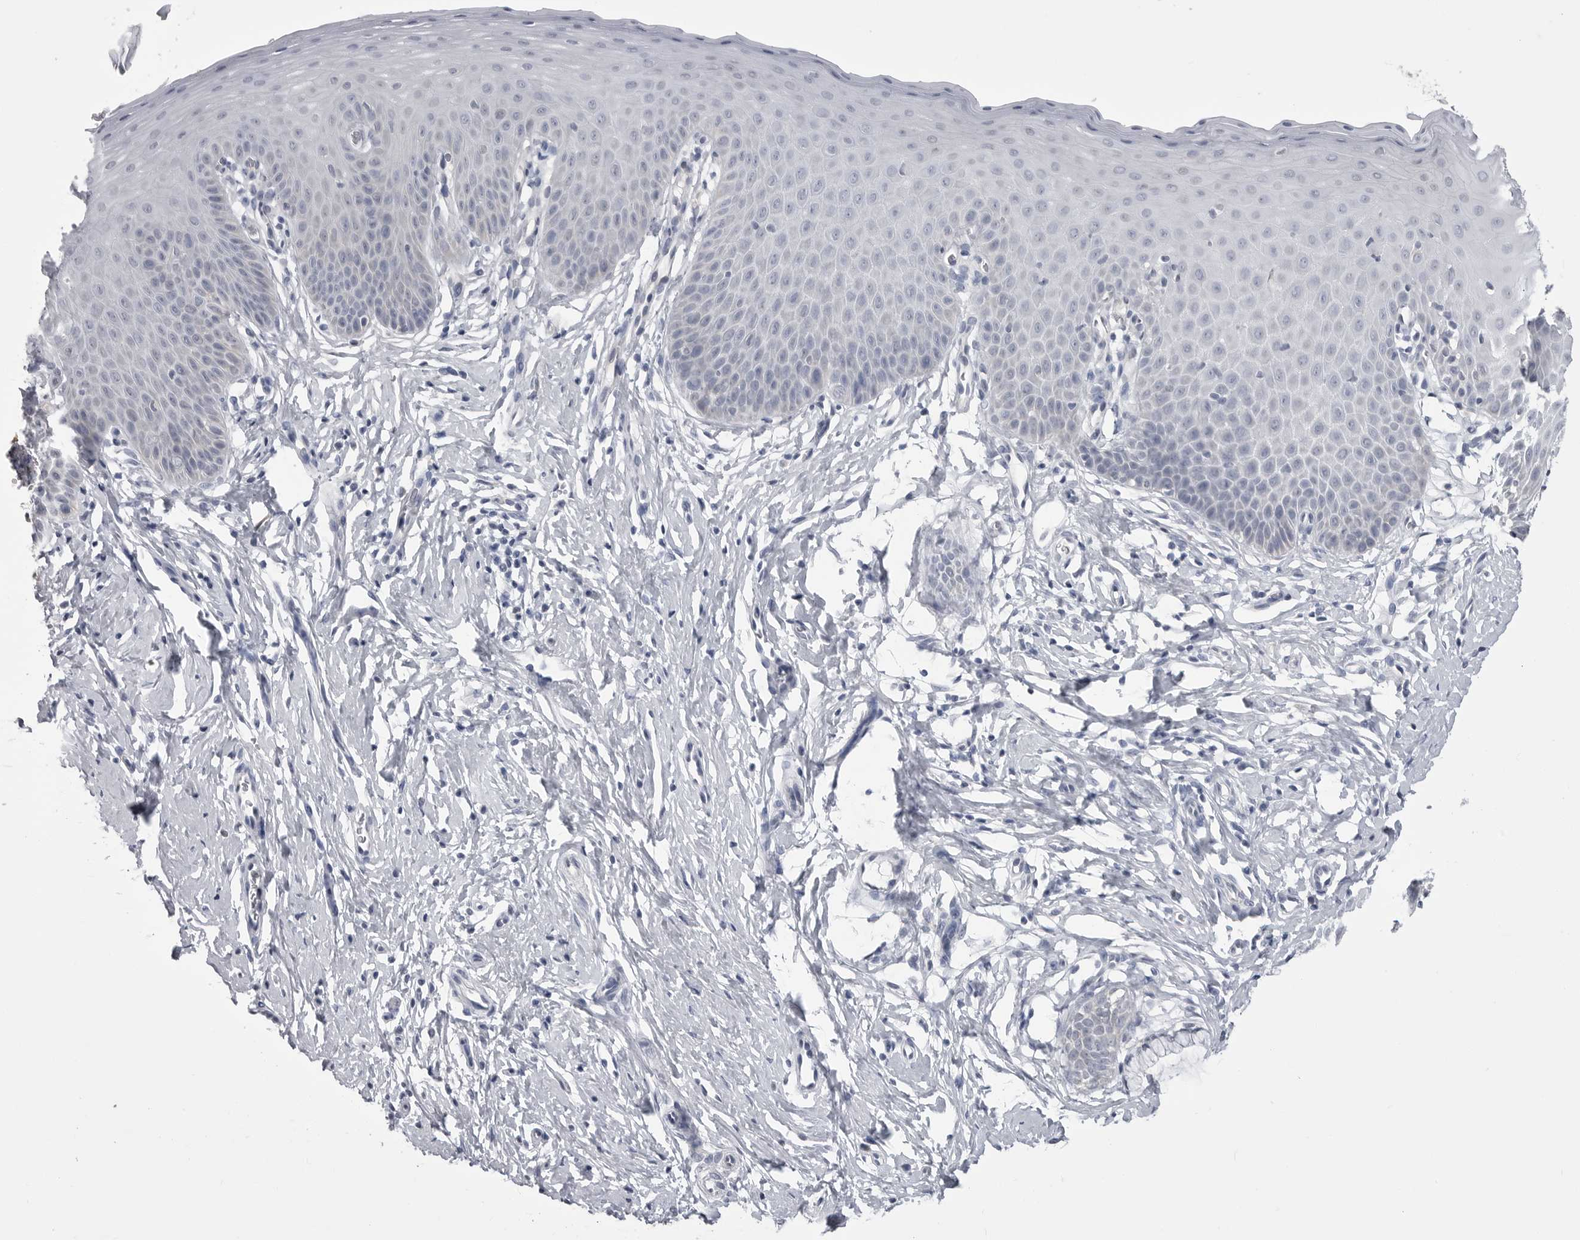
{"staining": {"intensity": "negative", "quantity": "none", "location": "none"}, "tissue": "cervix", "cell_type": "Glandular cells", "image_type": "normal", "snomed": [{"axis": "morphology", "description": "Normal tissue, NOS"}, {"axis": "topography", "description": "Cervix"}], "caption": "Immunohistochemical staining of benign human cervix reveals no significant staining in glandular cells. (IHC, brightfield microscopy, high magnification).", "gene": "FH", "patient": {"sex": "female", "age": 36}}